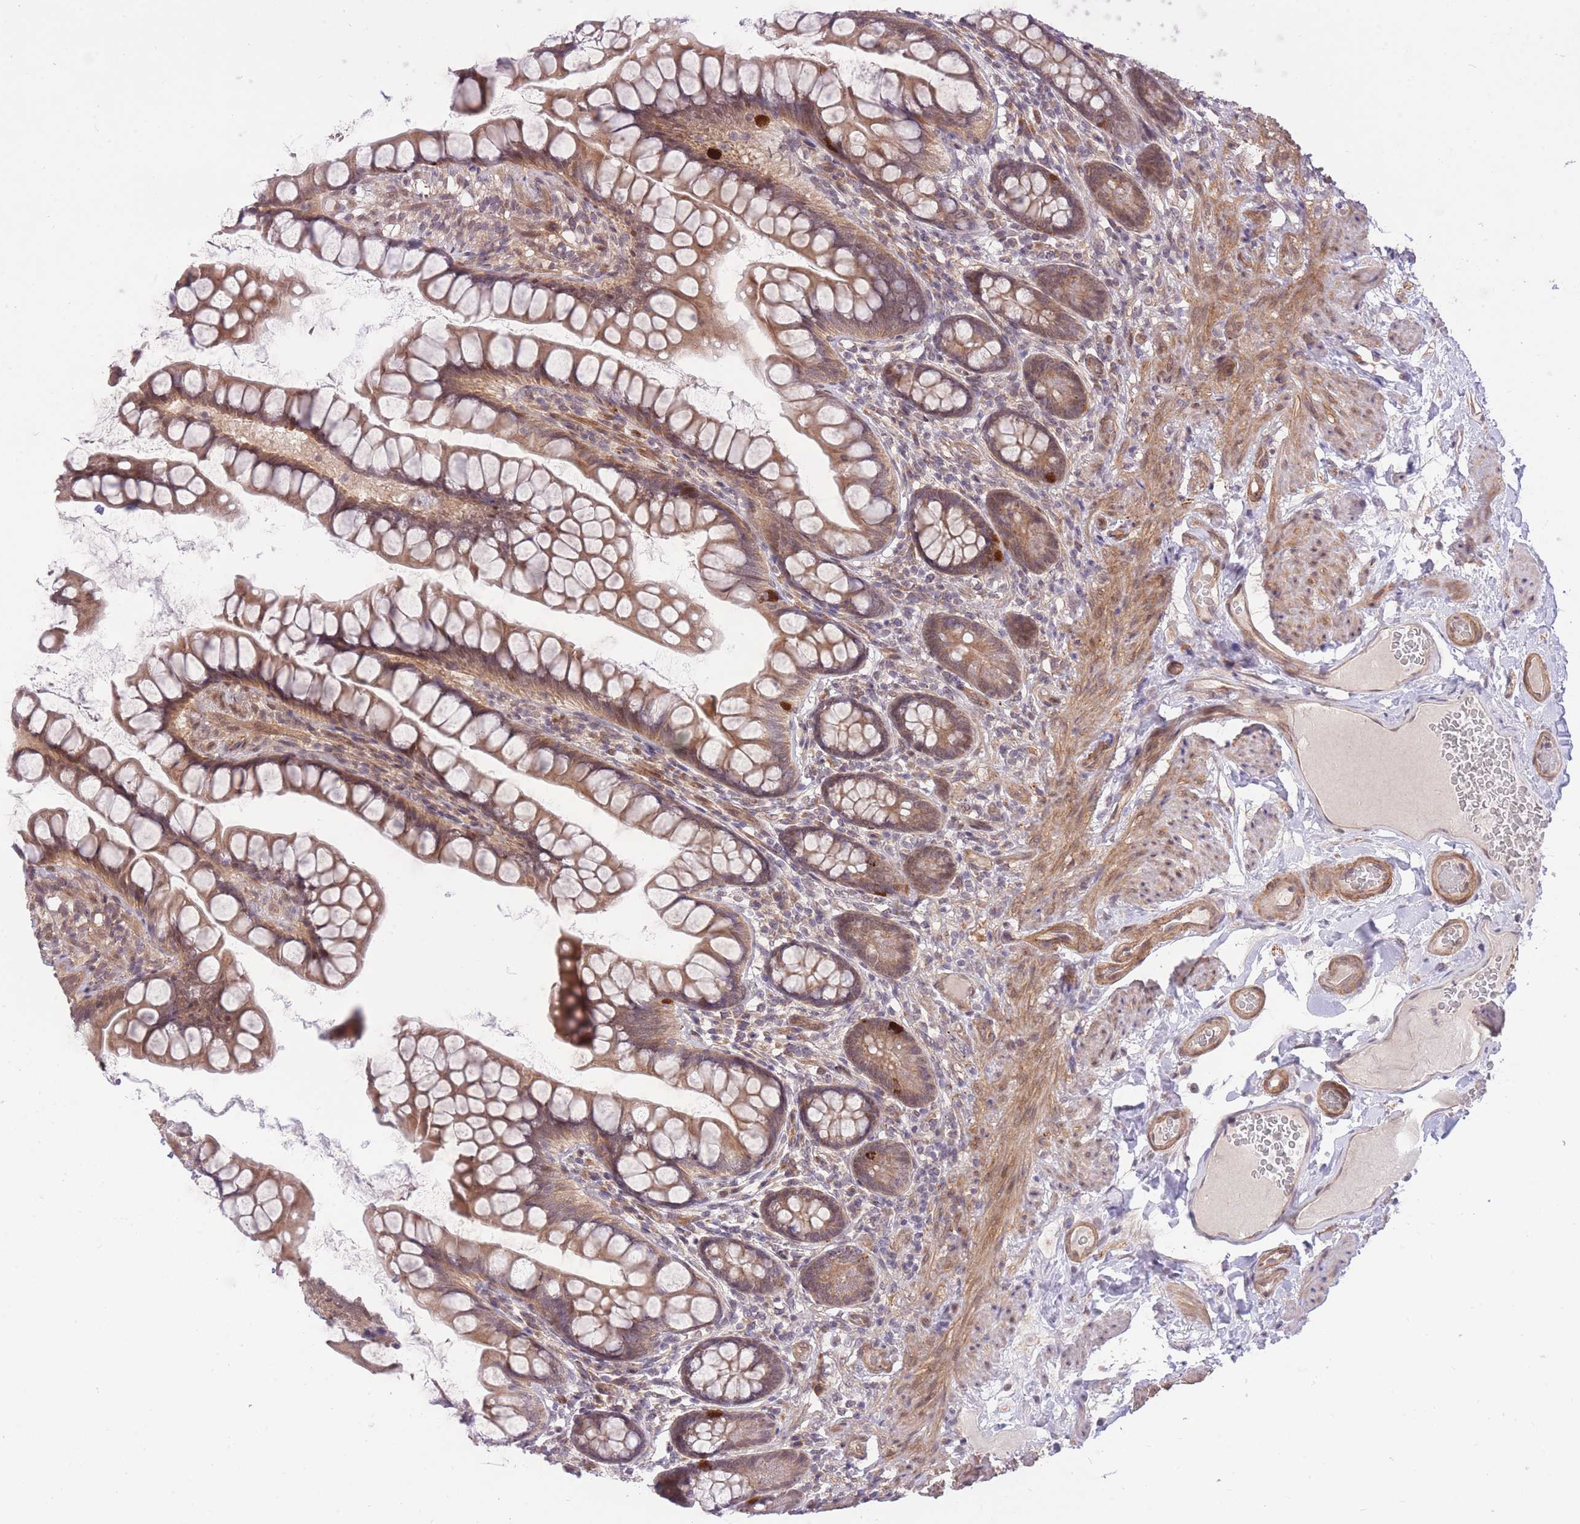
{"staining": {"intensity": "moderate", "quantity": ">75%", "location": "cytoplasmic/membranous"}, "tissue": "small intestine", "cell_type": "Glandular cells", "image_type": "normal", "snomed": [{"axis": "morphology", "description": "Normal tissue, NOS"}, {"axis": "topography", "description": "Small intestine"}], "caption": "Immunohistochemical staining of benign small intestine shows medium levels of moderate cytoplasmic/membranous expression in about >75% of glandular cells. (brown staining indicates protein expression, while blue staining denotes nuclei).", "gene": "ELOA2", "patient": {"sex": "male", "age": 70}}